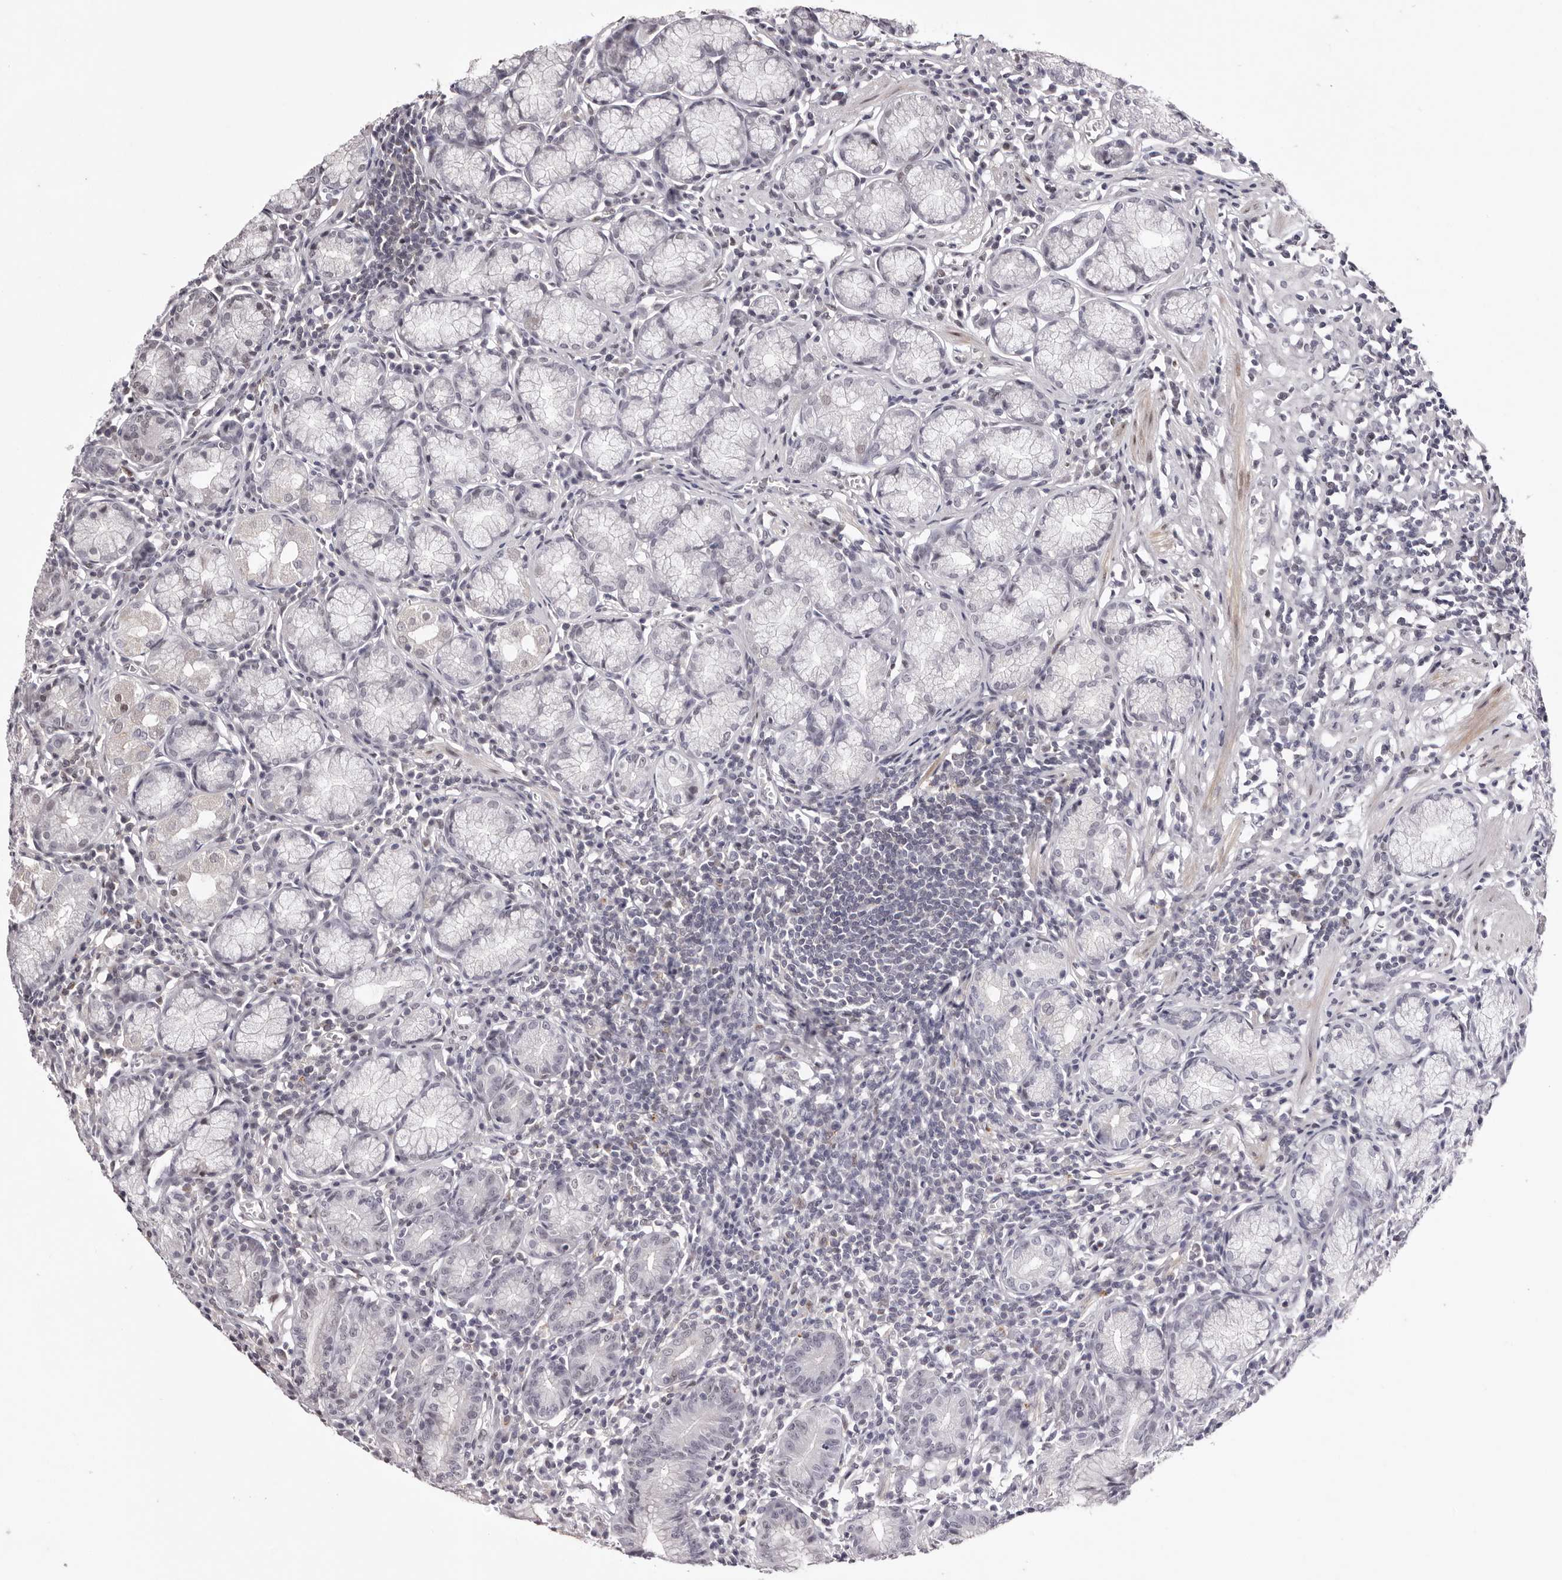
{"staining": {"intensity": "weak", "quantity": "25%-75%", "location": "nuclear"}, "tissue": "stomach", "cell_type": "Glandular cells", "image_type": "normal", "snomed": [{"axis": "morphology", "description": "Normal tissue, NOS"}, {"axis": "topography", "description": "Stomach"}], "caption": "Immunohistochemistry (IHC) image of normal stomach: human stomach stained using immunohistochemistry (IHC) exhibits low levels of weak protein expression localized specifically in the nuclear of glandular cells, appearing as a nuclear brown color.", "gene": "FBXO5", "patient": {"sex": "male", "age": 55}}